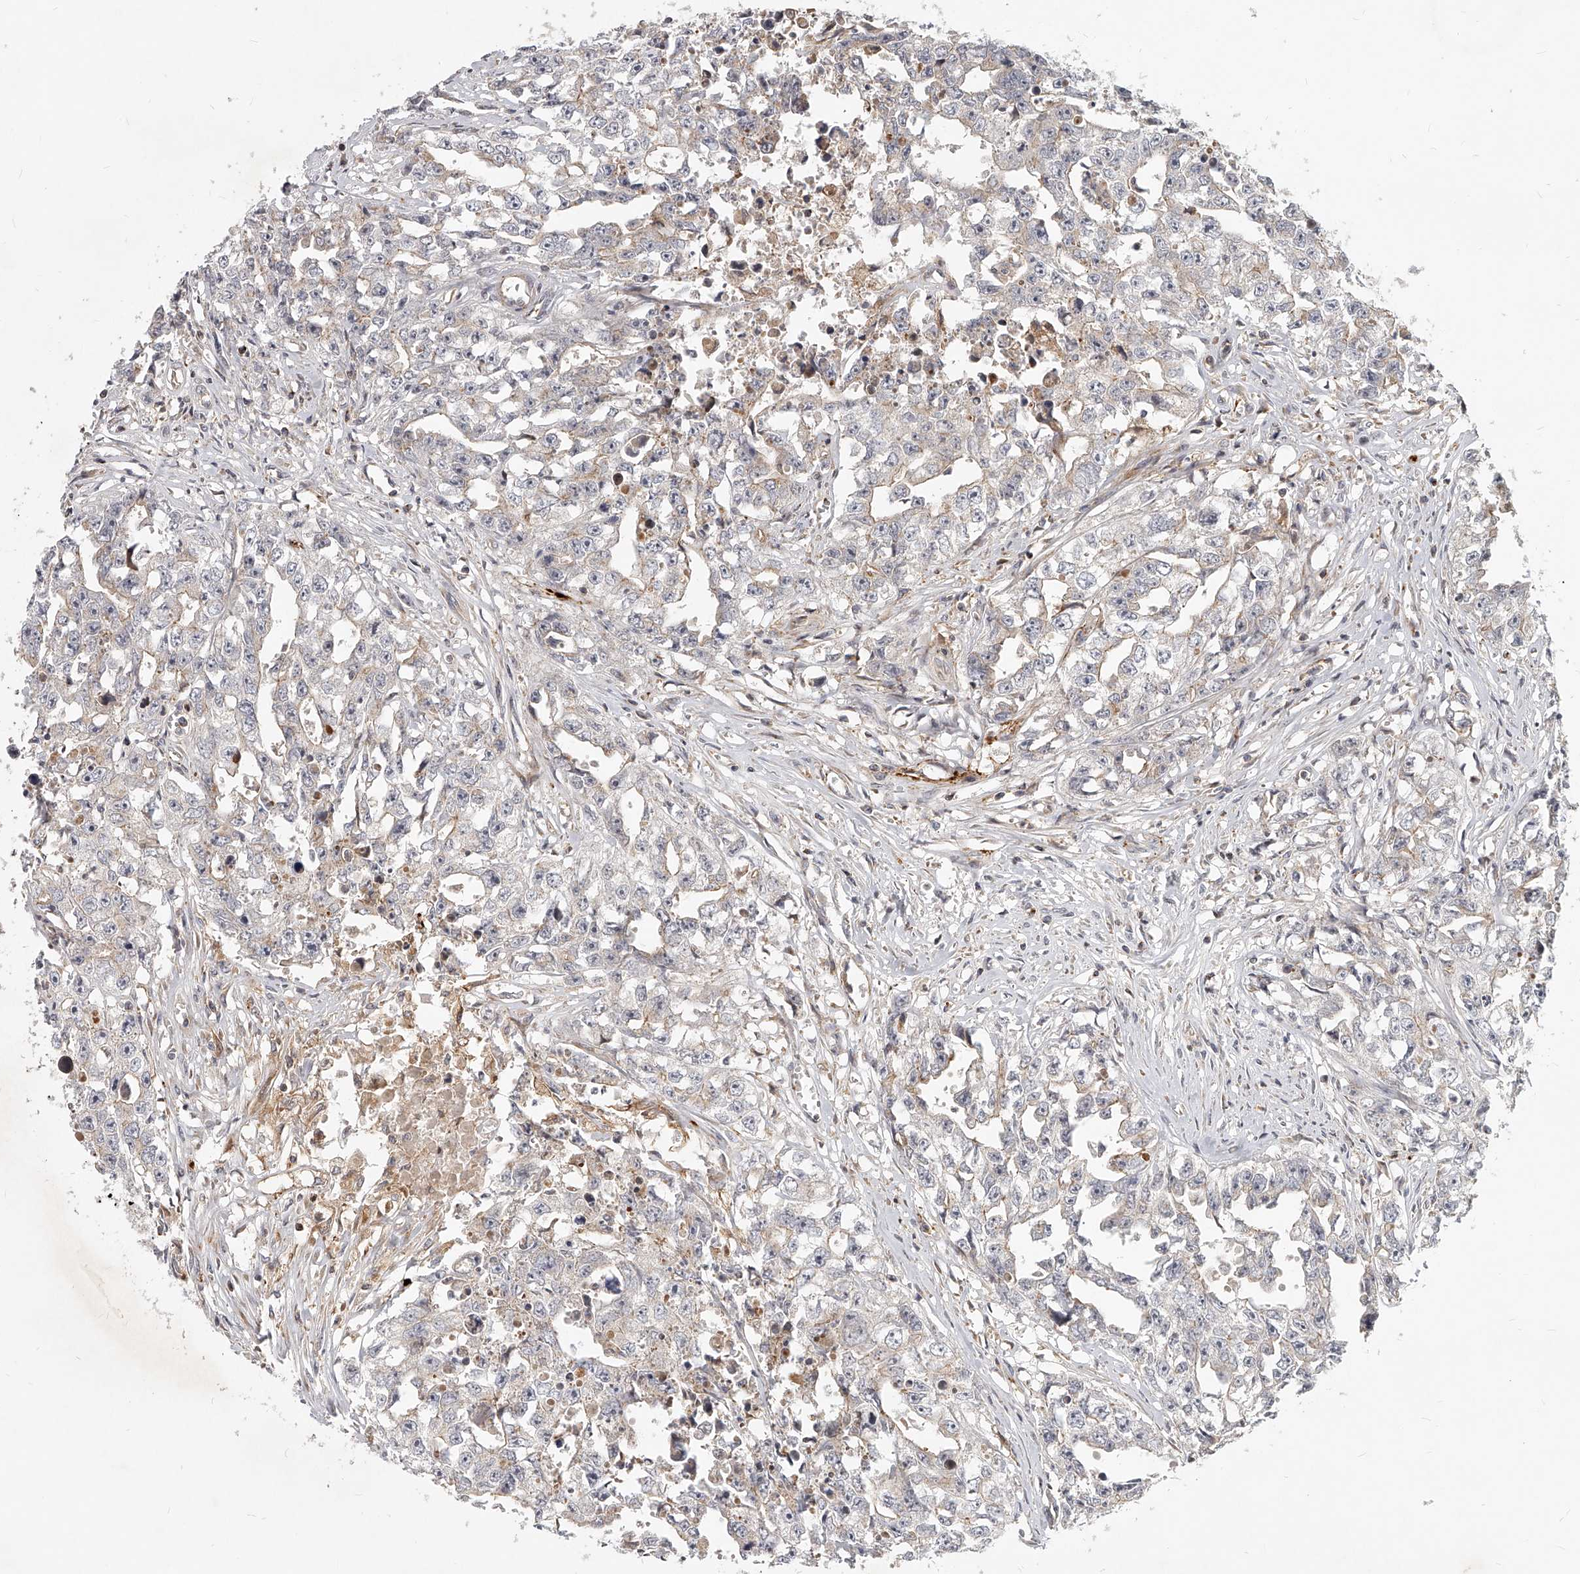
{"staining": {"intensity": "weak", "quantity": "25%-75%", "location": "cytoplasmic/membranous"}, "tissue": "testis cancer", "cell_type": "Tumor cells", "image_type": "cancer", "snomed": [{"axis": "morphology", "description": "Seminoma, NOS"}, {"axis": "morphology", "description": "Carcinoma, Embryonal, NOS"}, {"axis": "topography", "description": "Testis"}], "caption": "Immunohistochemical staining of embryonal carcinoma (testis) exhibits weak cytoplasmic/membranous protein staining in about 25%-75% of tumor cells.", "gene": "SLC37A1", "patient": {"sex": "male", "age": 43}}